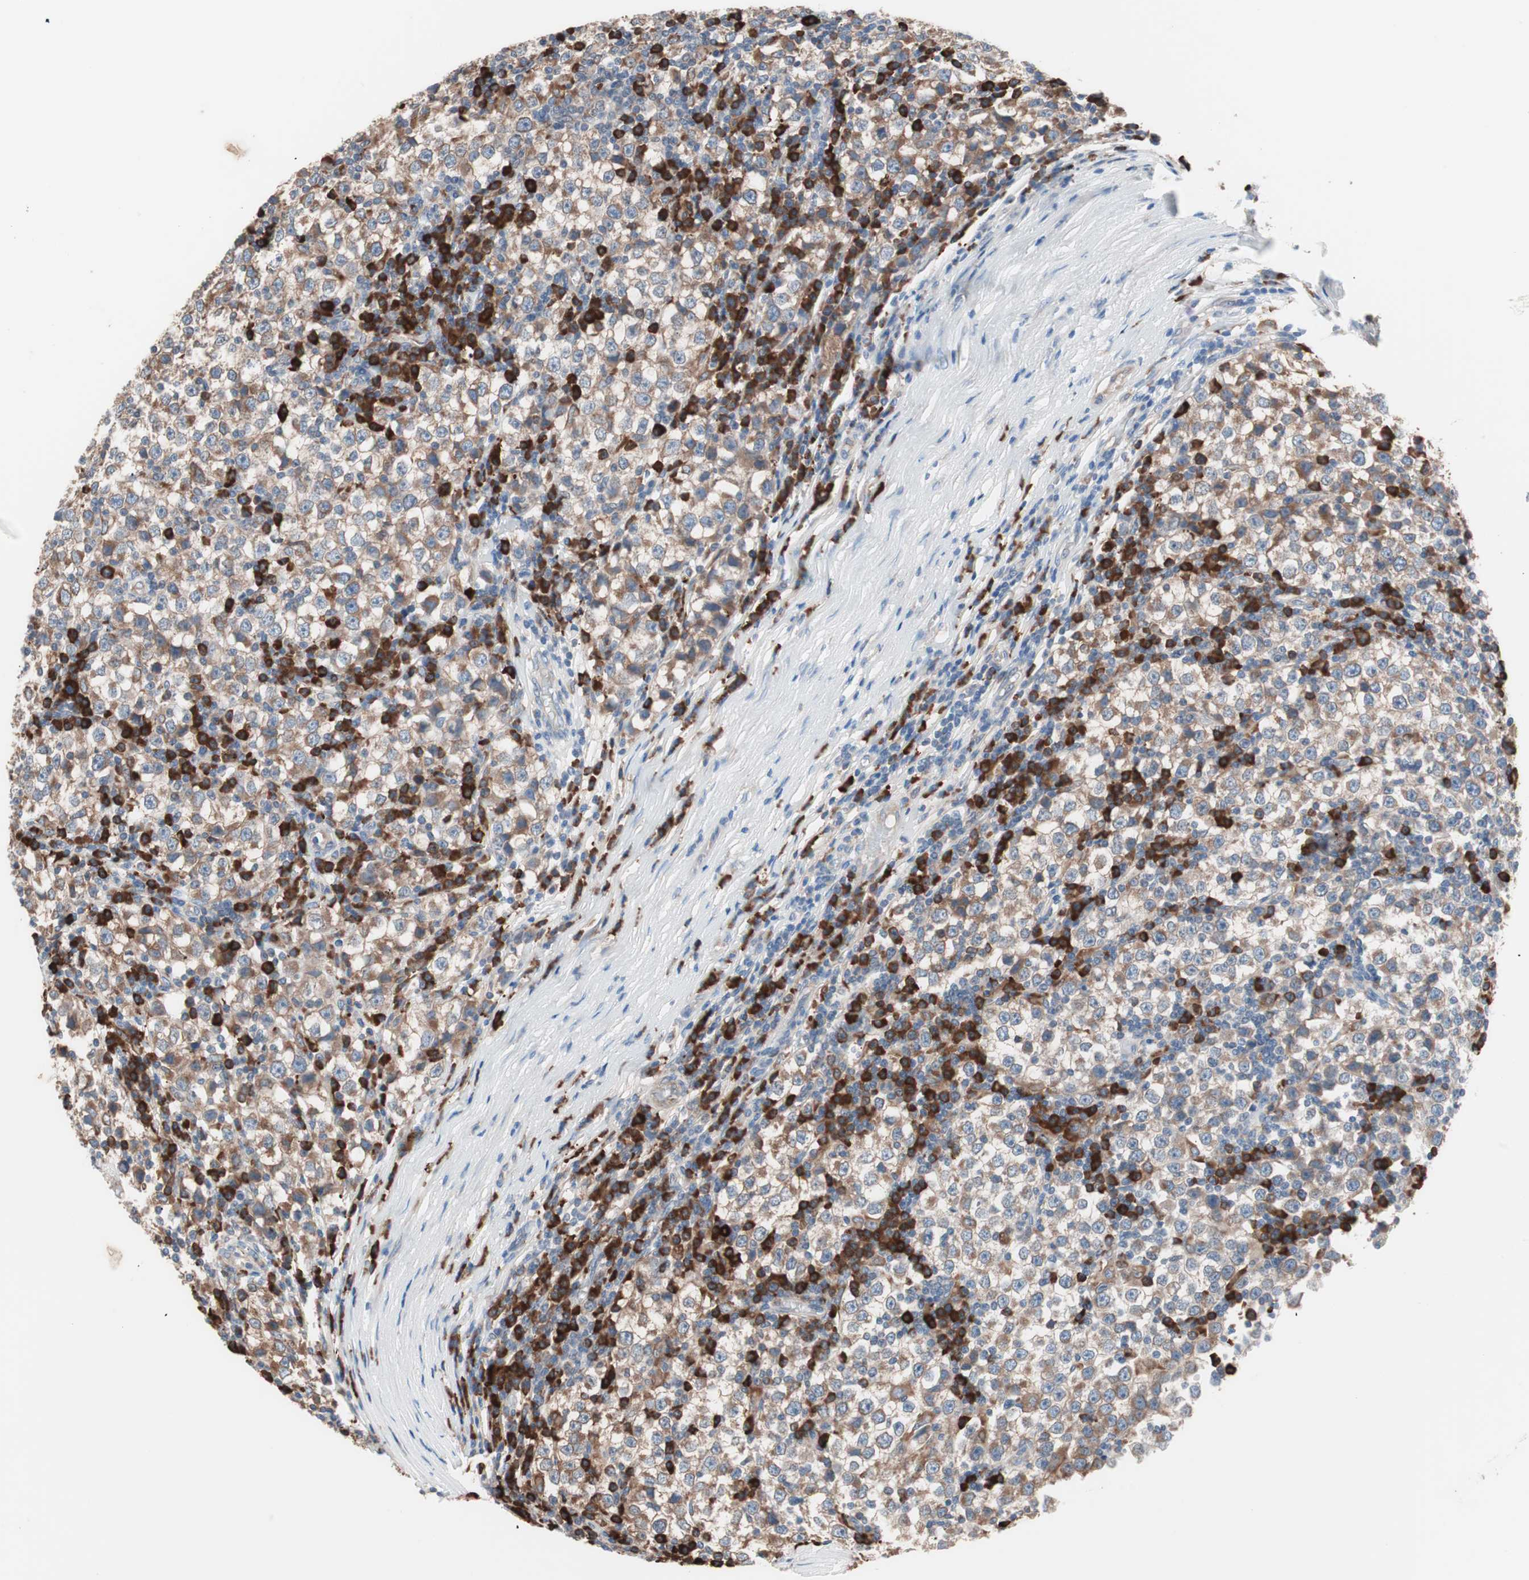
{"staining": {"intensity": "weak", "quantity": ">75%", "location": "cytoplasmic/membranous"}, "tissue": "testis cancer", "cell_type": "Tumor cells", "image_type": "cancer", "snomed": [{"axis": "morphology", "description": "Seminoma, NOS"}, {"axis": "topography", "description": "Testis"}], "caption": "Protein analysis of seminoma (testis) tissue reveals weak cytoplasmic/membranous positivity in approximately >75% of tumor cells.", "gene": "SLC27A4", "patient": {"sex": "male", "age": 65}}